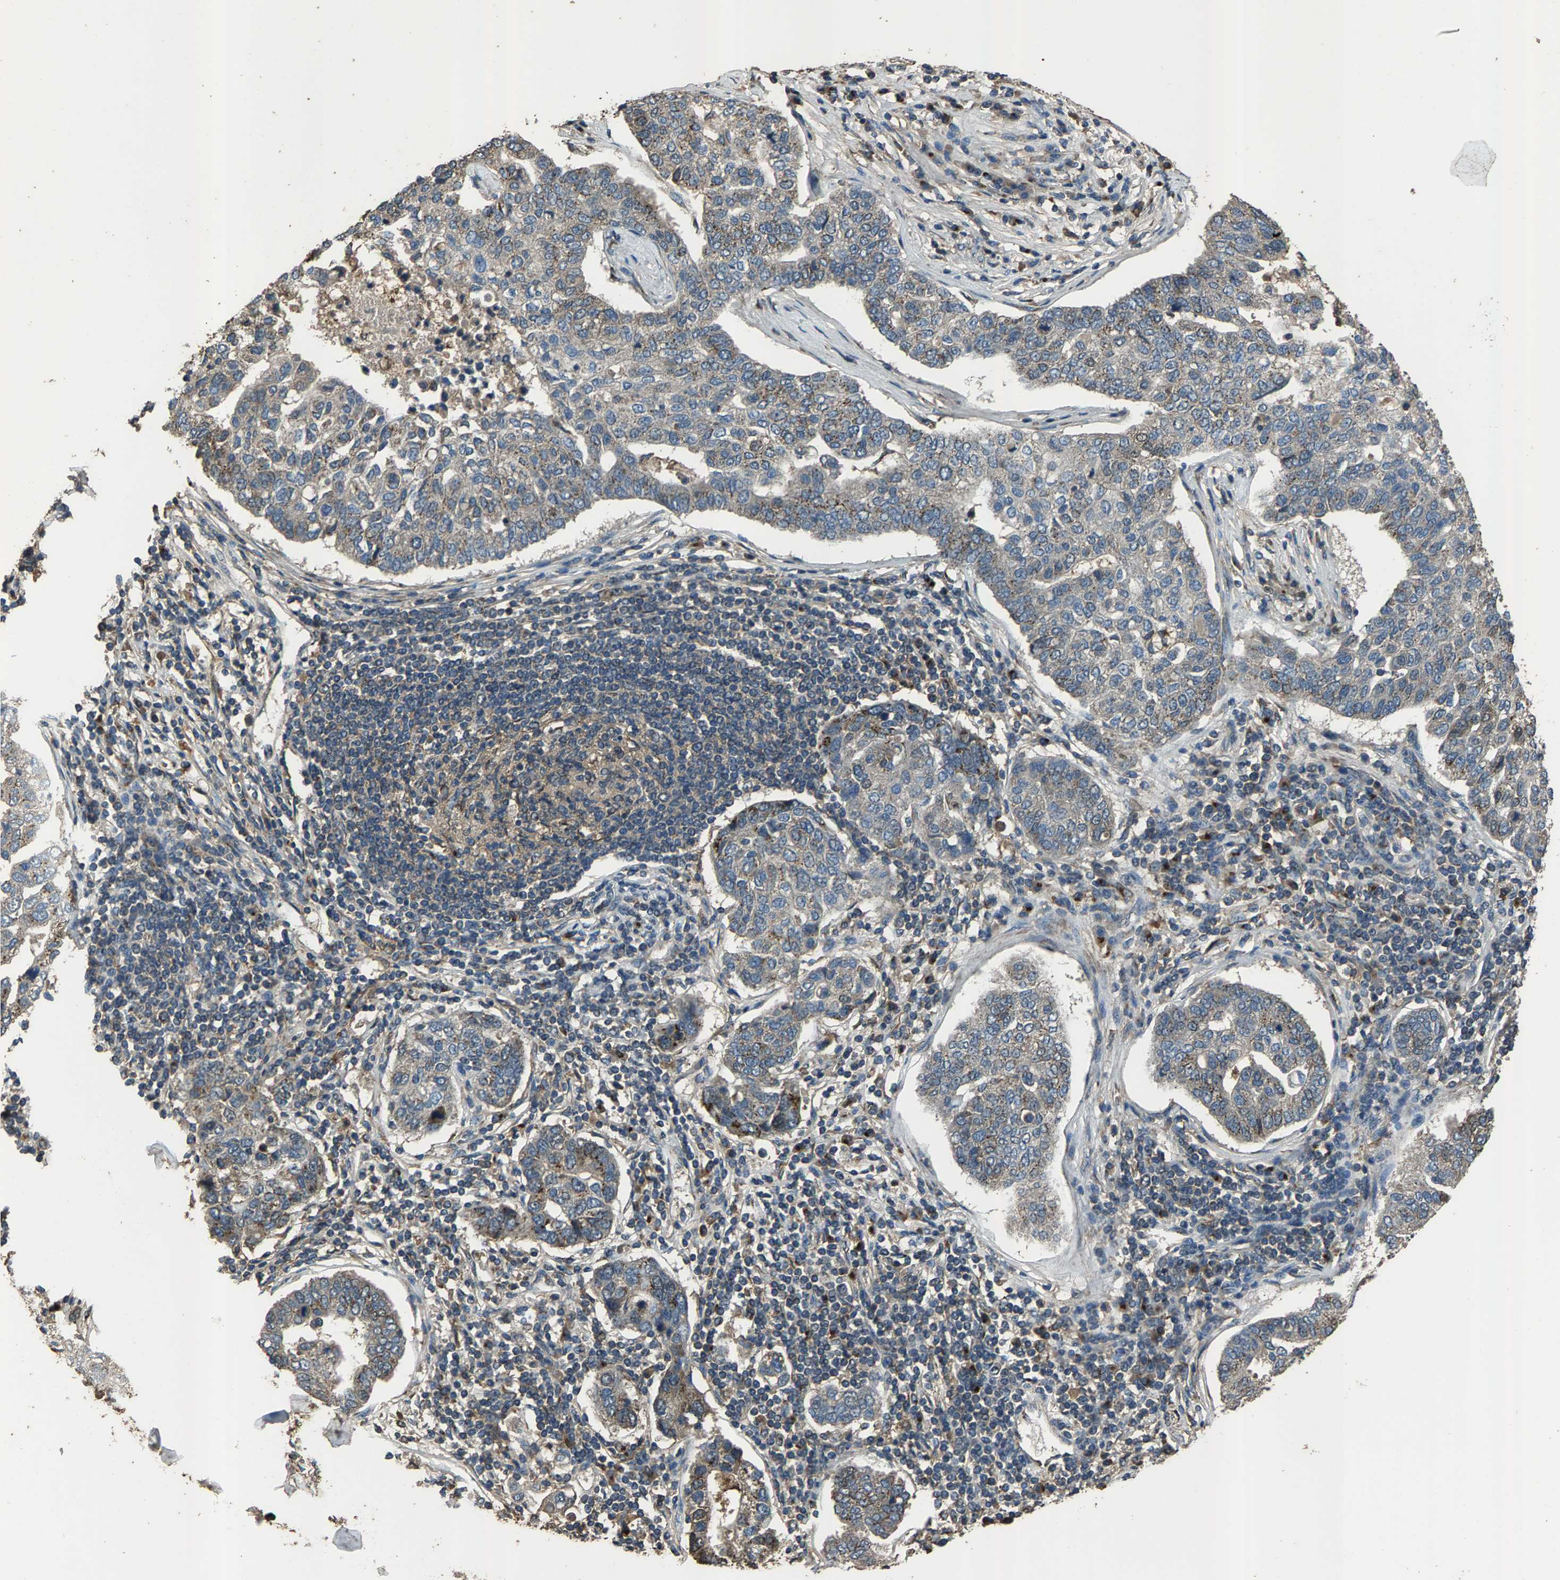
{"staining": {"intensity": "weak", "quantity": "<25%", "location": "cytoplasmic/membranous"}, "tissue": "pancreatic cancer", "cell_type": "Tumor cells", "image_type": "cancer", "snomed": [{"axis": "morphology", "description": "Adenocarcinoma, NOS"}, {"axis": "topography", "description": "Pancreas"}], "caption": "IHC image of human pancreatic cancer stained for a protein (brown), which exhibits no expression in tumor cells.", "gene": "SLC38A10", "patient": {"sex": "female", "age": 61}}